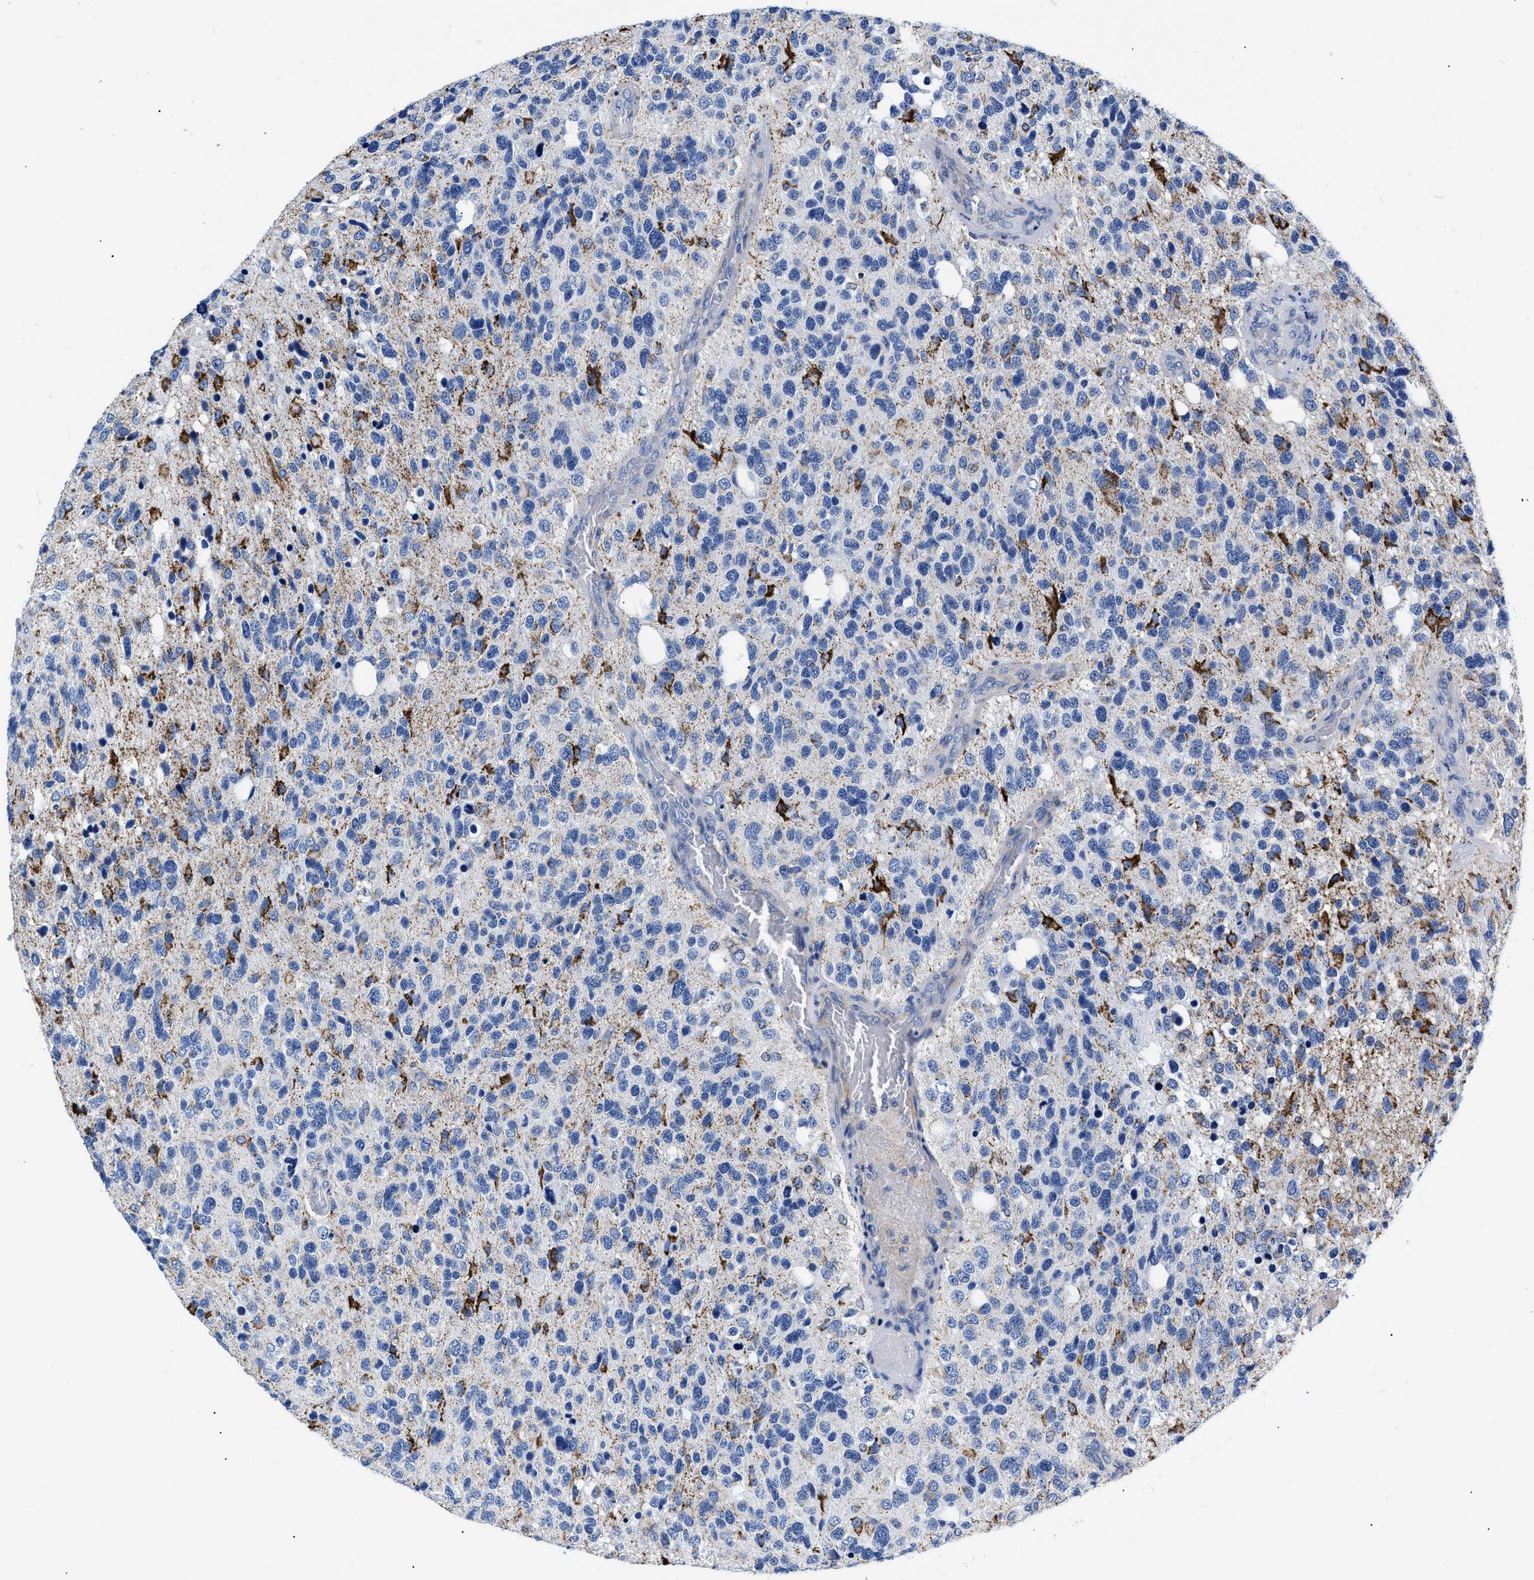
{"staining": {"intensity": "moderate", "quantity": "25%-75%", "location": "cytoplasmic/membranous"}, "tissue": "glioma", "cell_type": "Tumor cells", "image_type": "cancer", "snomed": [{"axis": "morphology", "description": "Glioma, malignant, High grade"}, {"axis": "topography", "description": "Brain"}], "caption": "Glioma was stained to show a protein in brown. There is medium levels of moderate cytoplasmic/membranous staining in approximately 25%-75% of tumor cells.", "gene": "GPR149", "patient": {"sex": "female", "age": 58}}